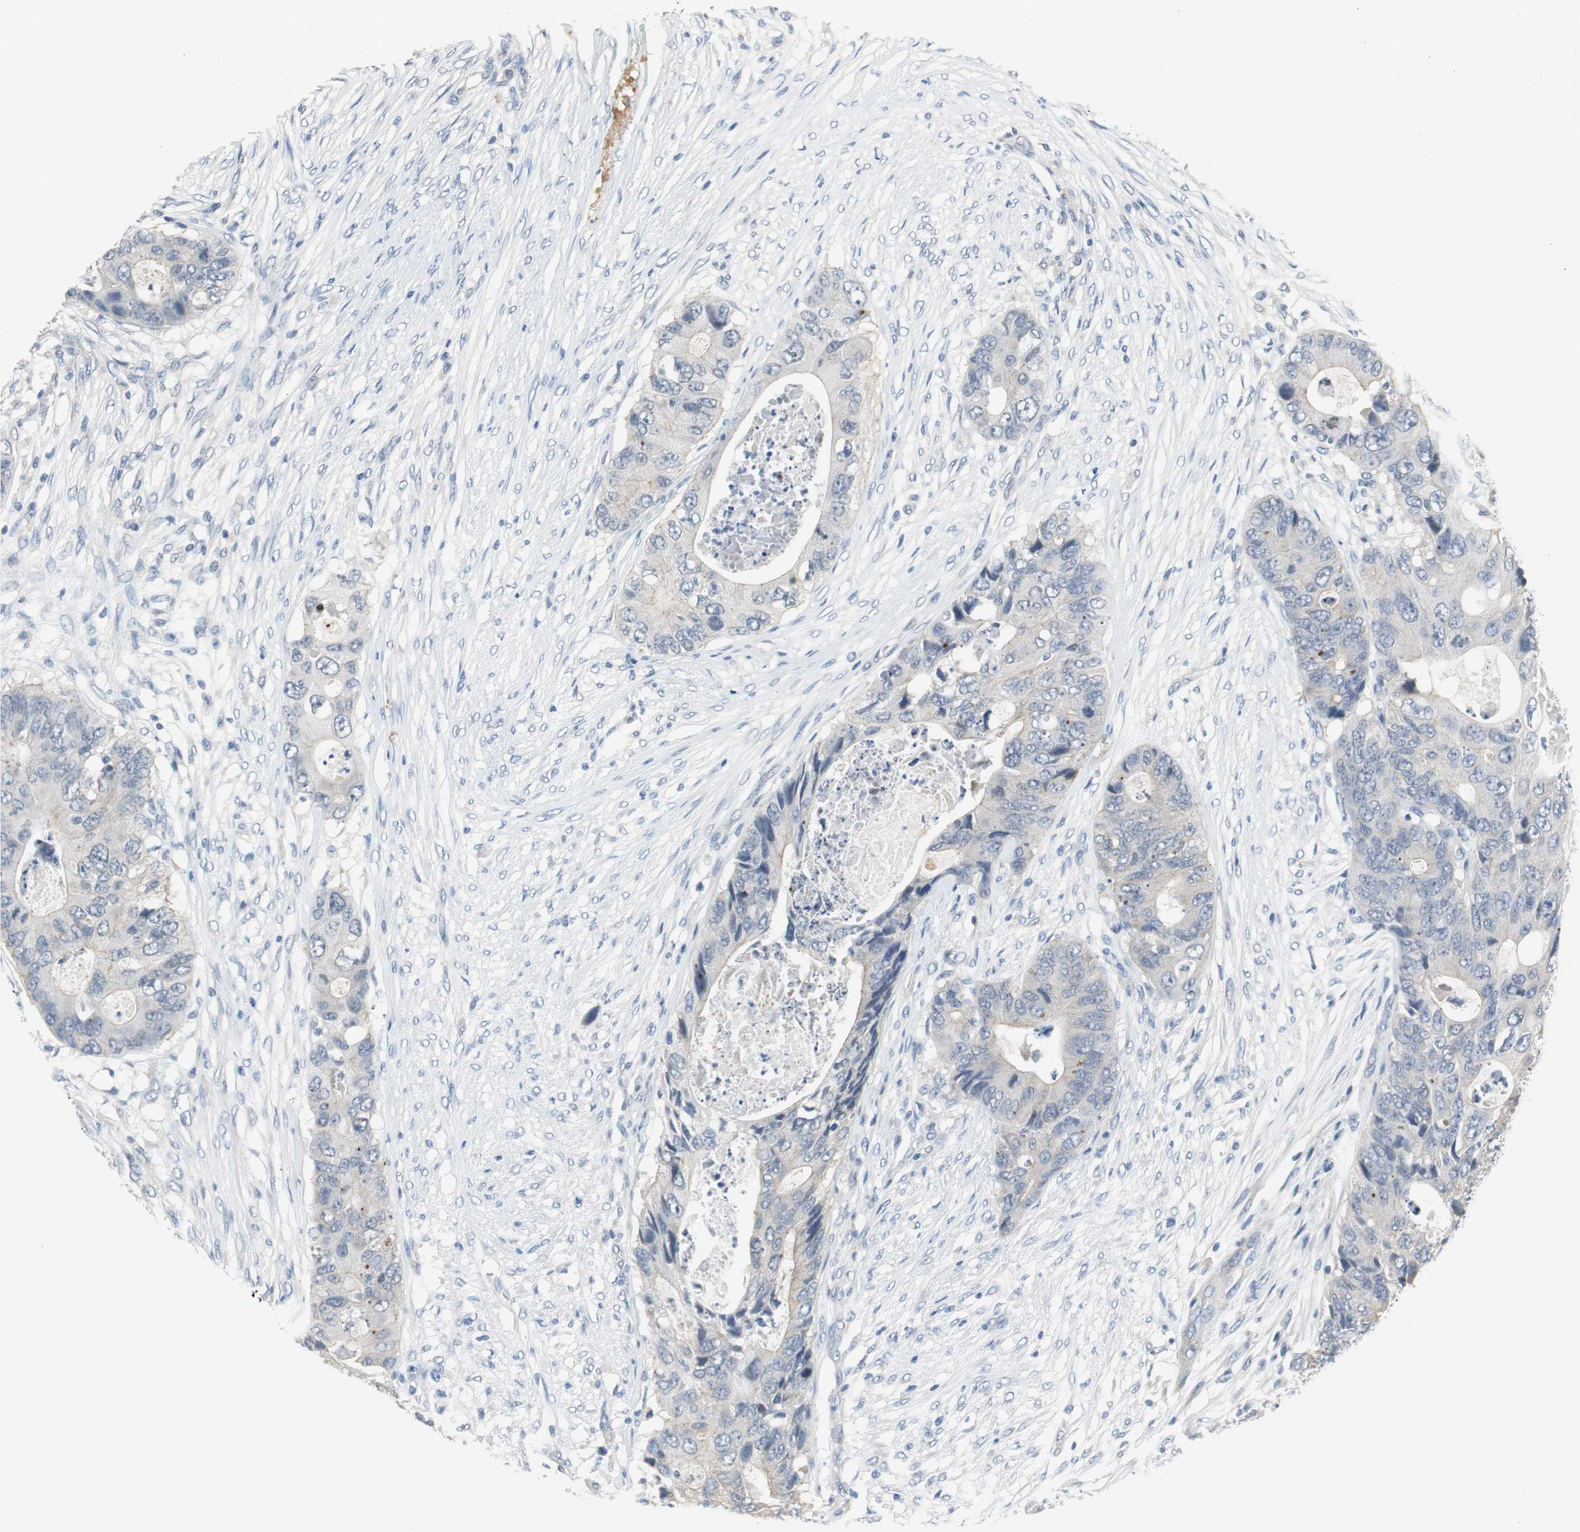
{"staining": {"intensity": "negative", "quantity": "none", "location": "none"}, "tissue": "colorectal cancer", "cell_type": "Tumor cells", "image_type": "cancer", "snomed": [{"axis": "morphology", "description": "Adenocarcinoma, NOS"}, {"axis": "topography", "description": "Colon"}], "caption": "Adenocarcinoma (colorectal) stained for a protein using IHC demonstrates no expression tumor cells.", "gene": "MUC7", "patient": {"sex": "male", "age": 71}}